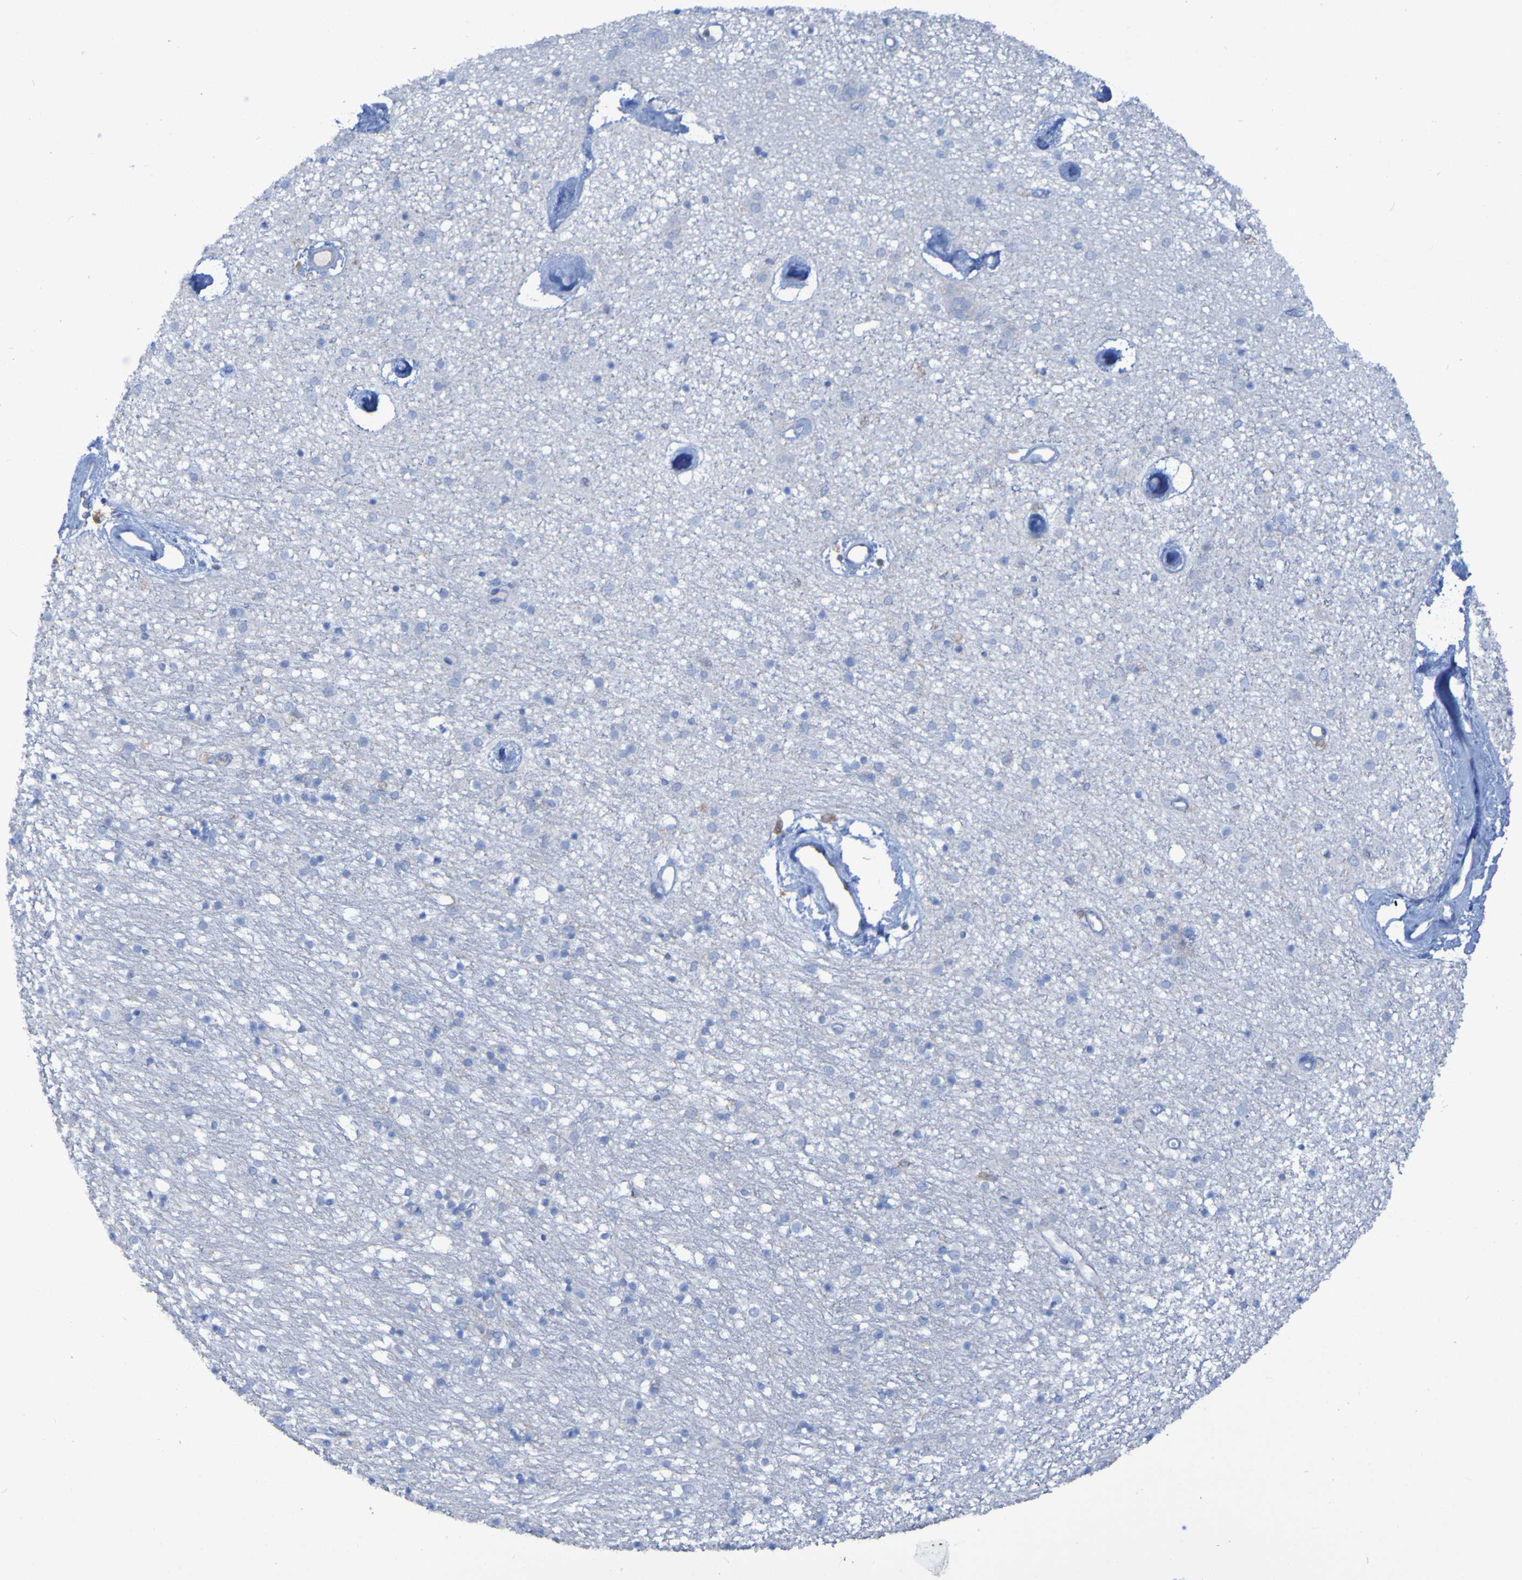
{"staining": {"intensity": "weak", "quantity": "<25%", "location": "cytoplasmic/membranous"}, "tissue": "caudate", "cell_type": "Glial cells", "image_type": "normal", "snomed": [{"axis": "morphology", "description": "Normal tissue, NOS"}, {"axis": "topography", "description": "Lateral ventricle wall"}], "caption": "Image shows no protein positivity in glial cells of normal caudate. (DAB (3,3'-diaminobenzidine) immunohistochemistry with hematoxylin counter stain).", "gene": "MPPE1", "patient": {"sex": "female", "age": 54}}